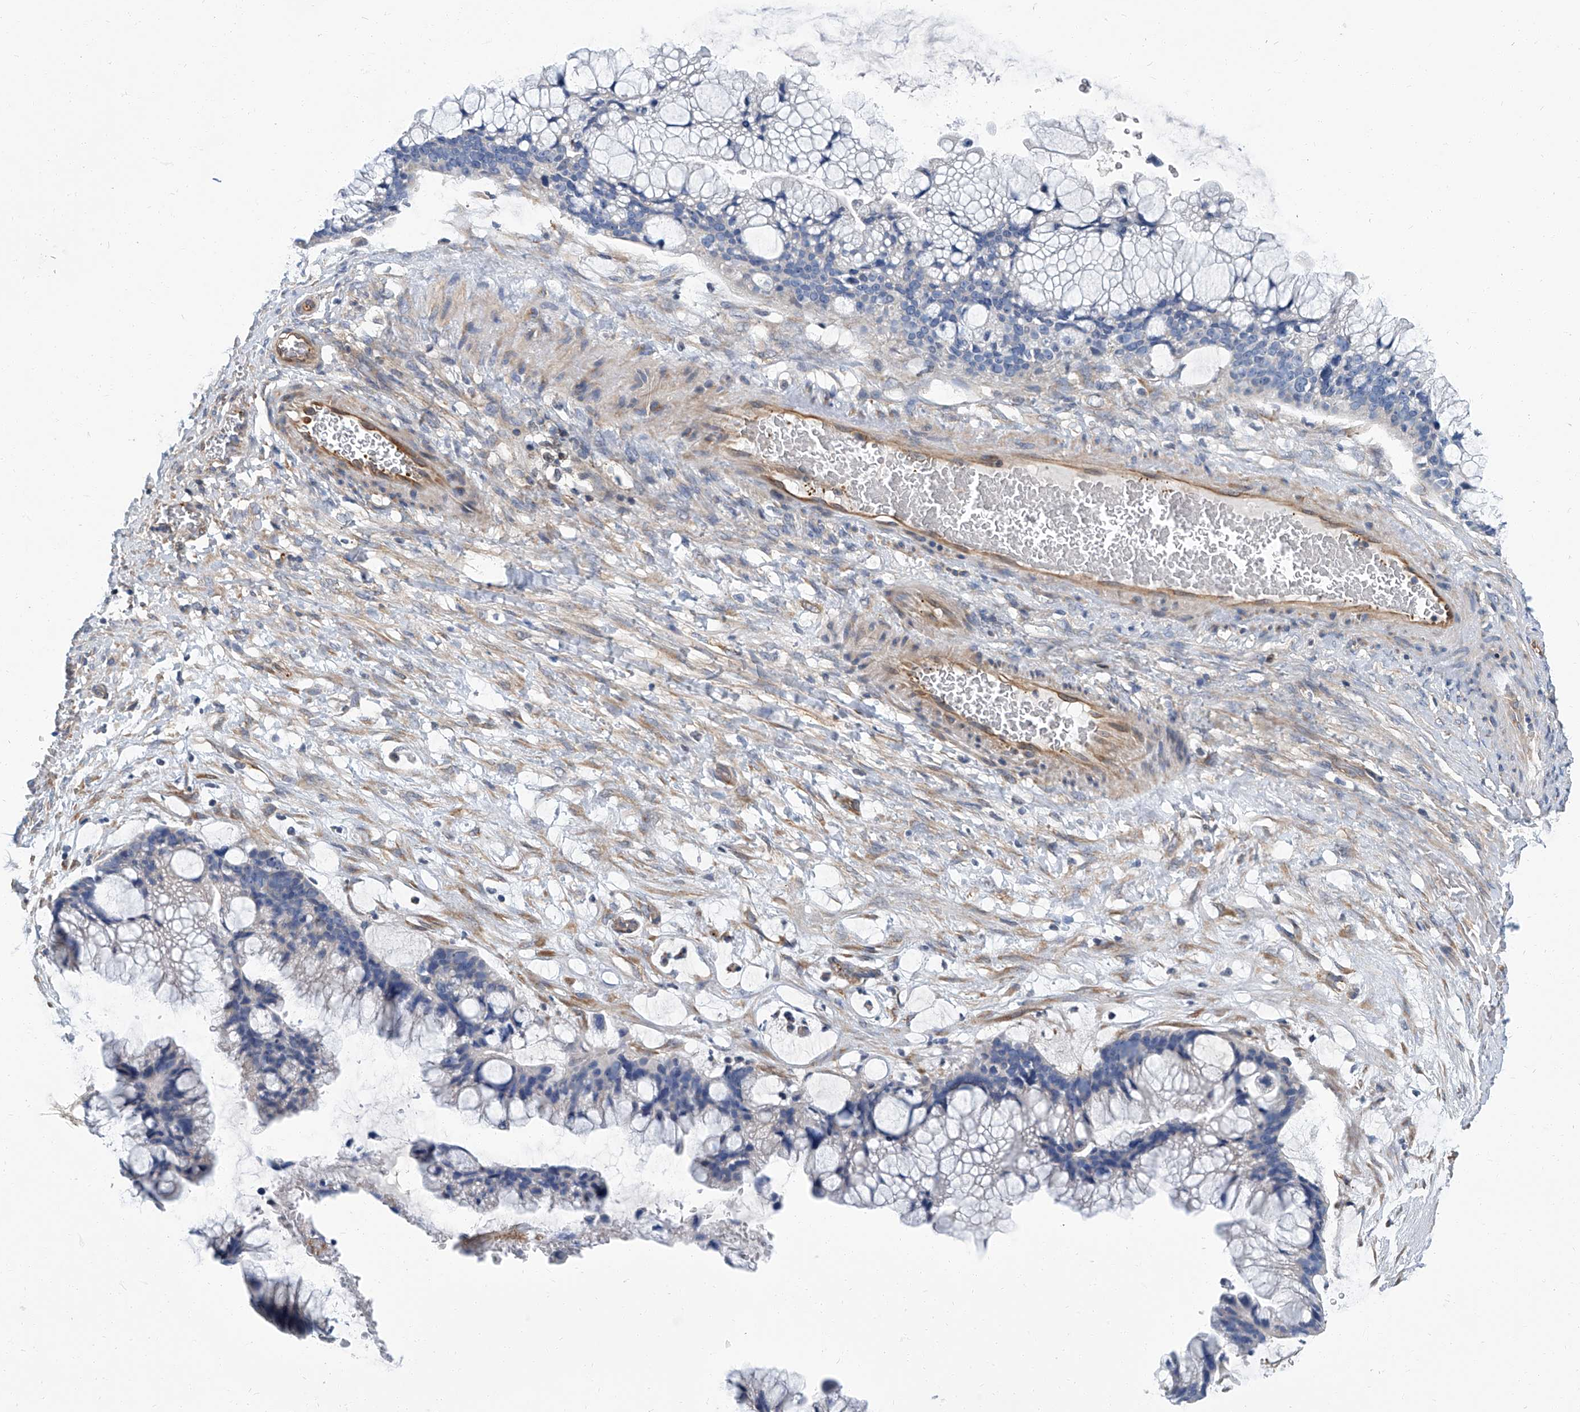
{"staining": {"intensity": "negative", "quantity": "none", "location": "none"}, "tissue": "ovarian cancer", "cell_type": "Tumor cells", "image_type": "cancer", "snomed": [{"axis": "morphology", "description": "Cystadenocarcinoma, mucinous, NOS"}, {"axis": "topography", "description": "Ovary"}], "caption": "This is a micrograph of immunohistochemistry (IHC) staining of ovarian cancer, which shows no expression in tumor cells.", "gene": "PSMB10", "patient": {"sex": "female", "age": 37}}